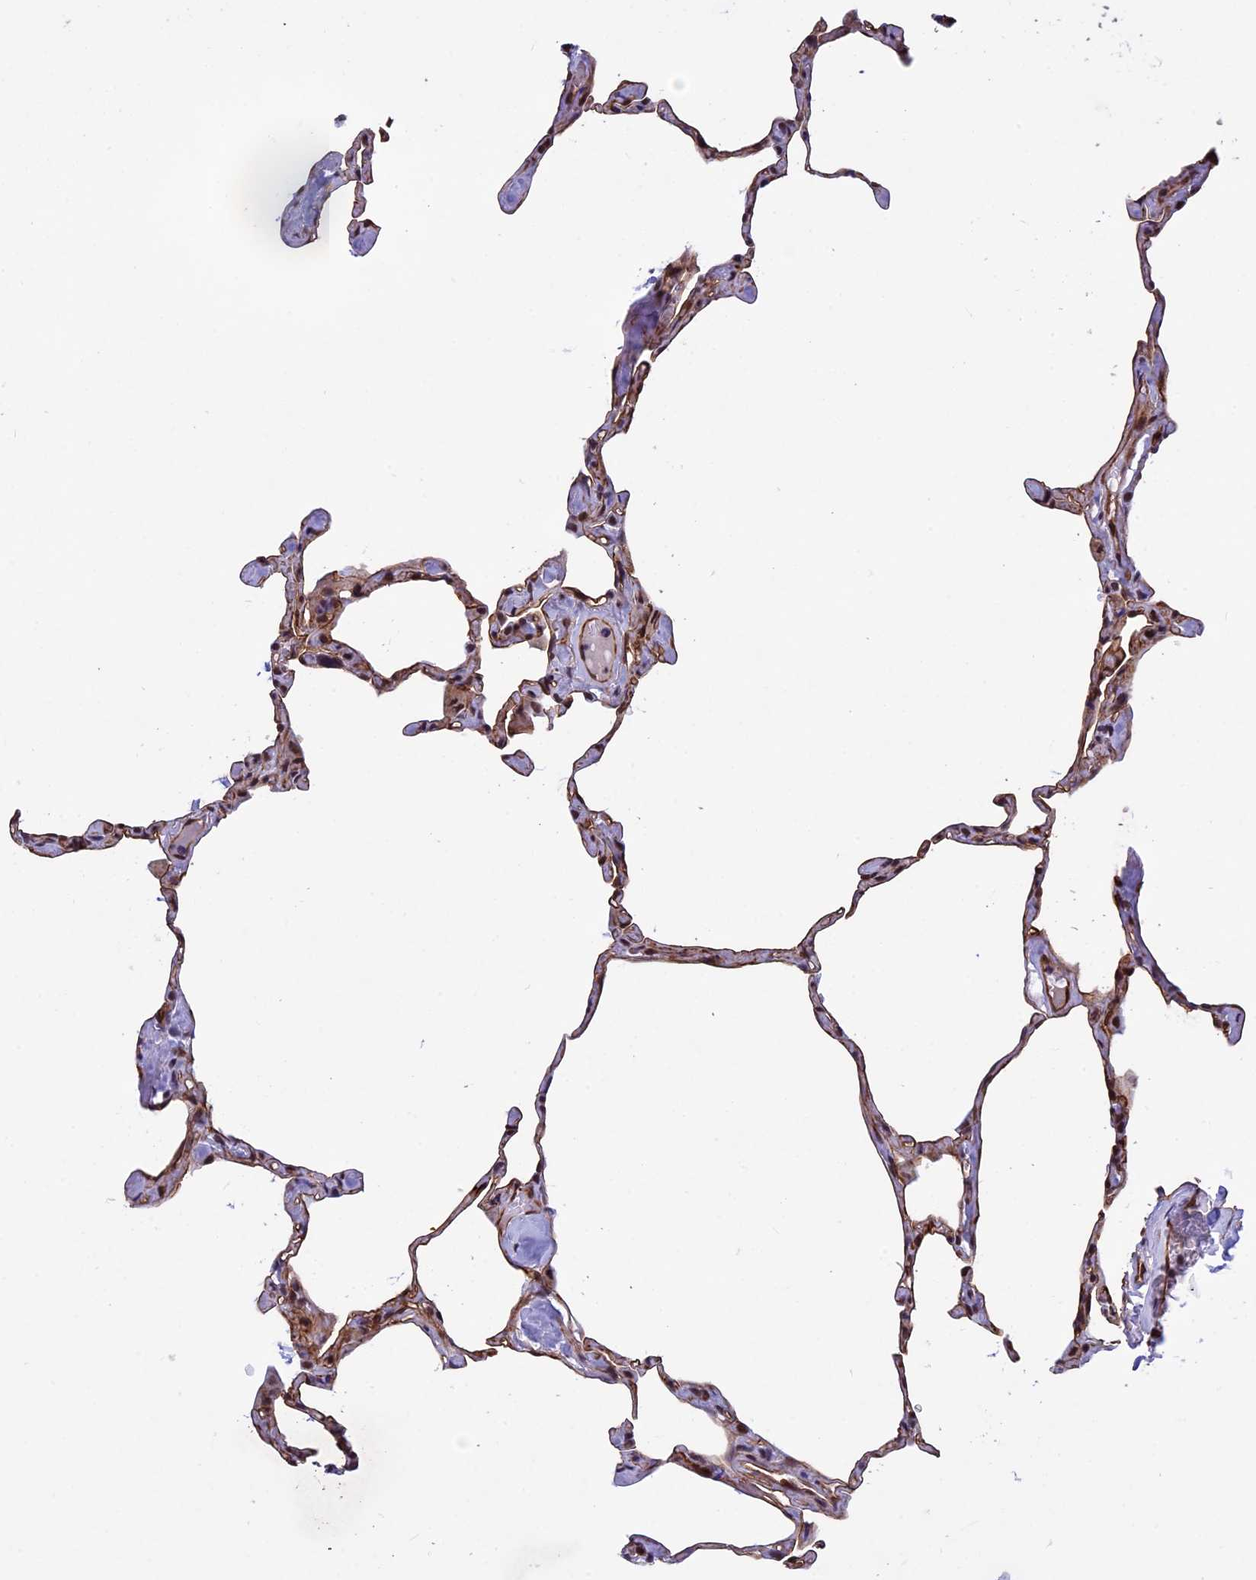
{"staining": {"intensity": "moderate", "quantity": "<25%", "location": "nuclear"}, "tissue": "lung", "cell_type": "Alveolar cells", "image_type": "normal", "snomed": [{"axis": "morphology", "description": "Normal tissue, NOS"}, {"axis": "topography", "description": "Lung"}], "caption": "Protein expression analysis of unremarkable human lung reveals moderate nuclear expression in about <25% of alveolar cells.", "gene": "NIPBL", "patient": {"sex": "male", "age": 65}}